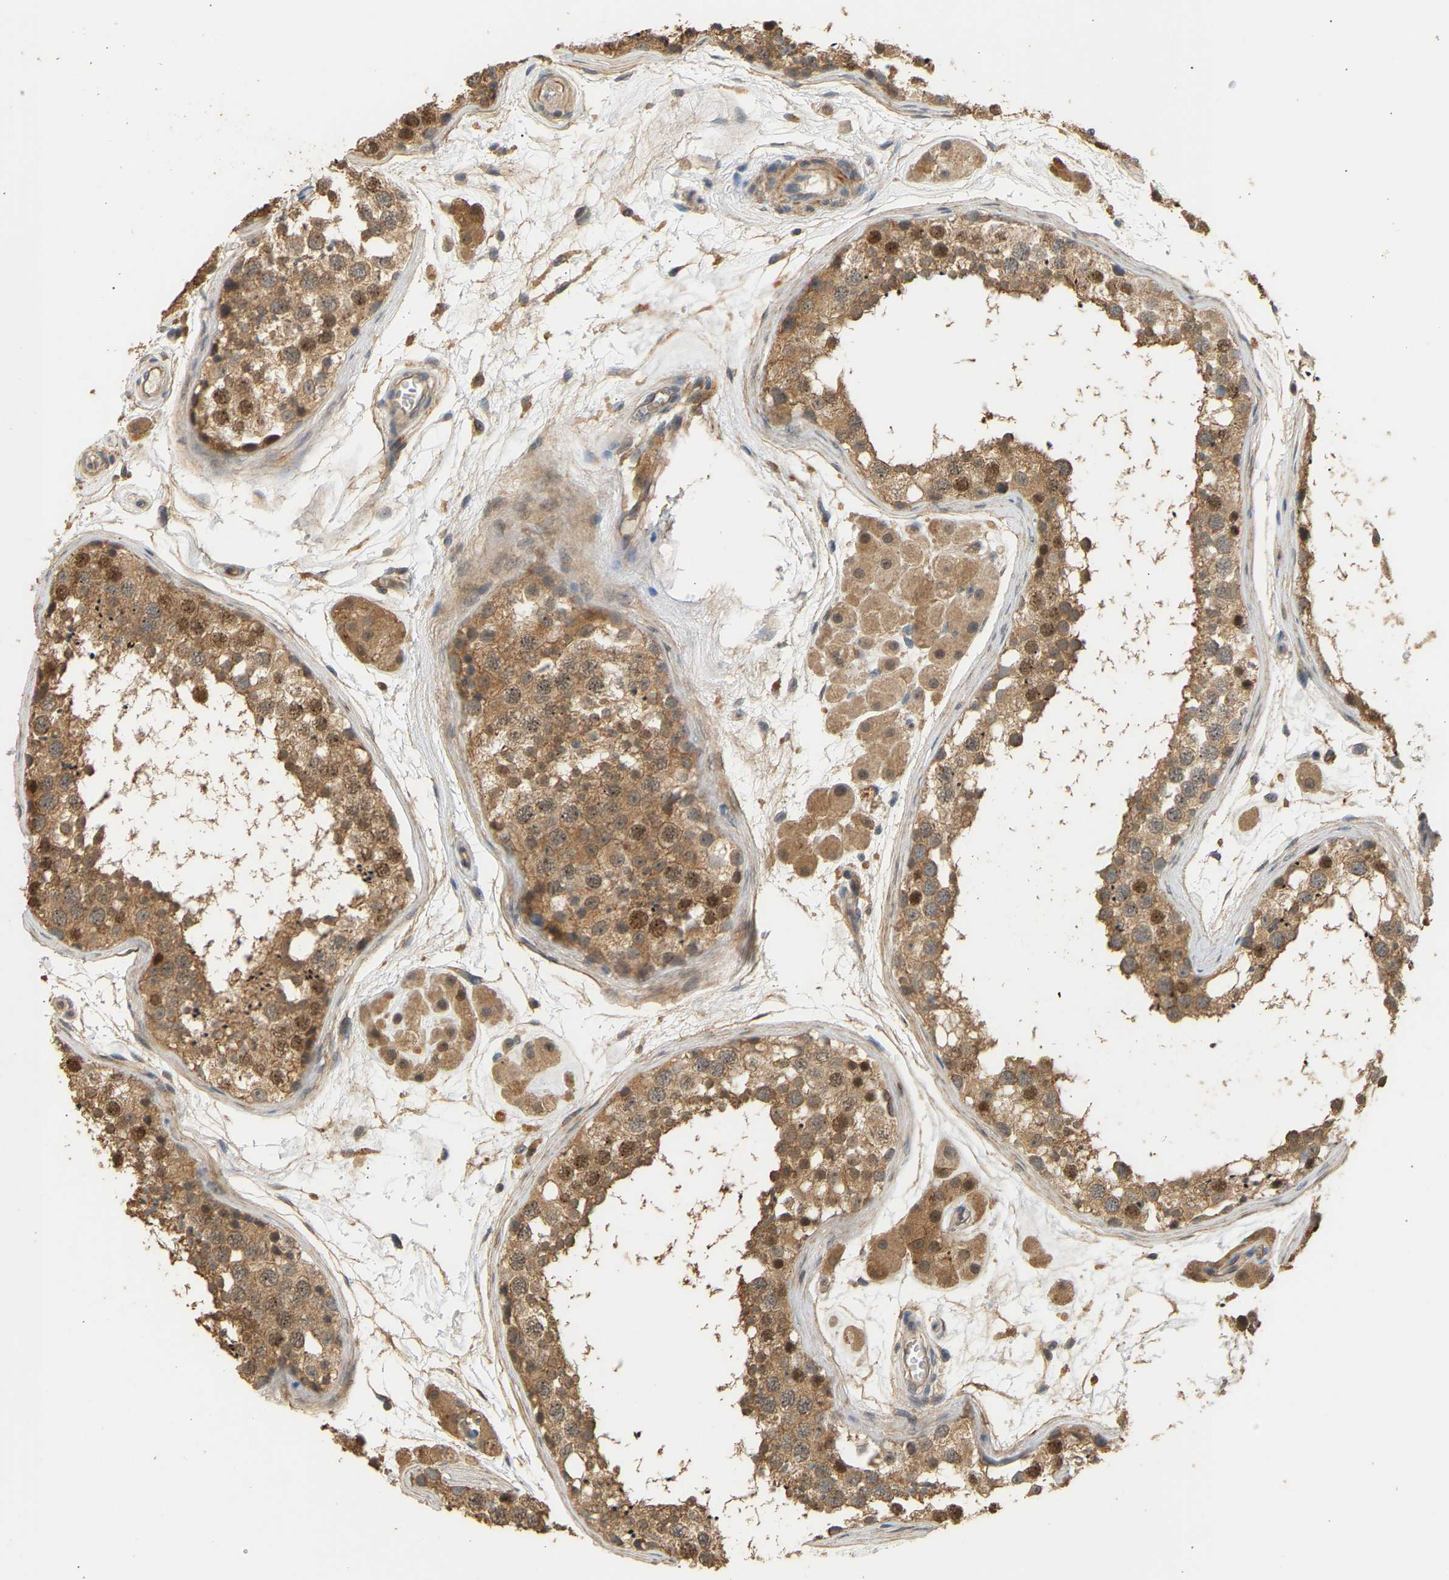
{"staining": {"intensity": "moderate", "quantity": ">75%", "location": "cytoplasmic/membranous,nuclear"}, "tissue": "testis", "cell_type": "Cells in seminiferous ducts", "image_type": "normal", "snomed": [{"axis": "morphology", "description": "Normal tissue, NOS"}, {"axis": "topography", "description": "Testis"}], "caption": "This micrograph exhibits immunohistochemistry (IHC) staining of benign testis, with medium moderate cytoplasmic/membranous,nuclear expression in about >75% of cells in seminiferous ducts.", "gene": "RGL1", "patient": {"sex": "male", "age": 56}}